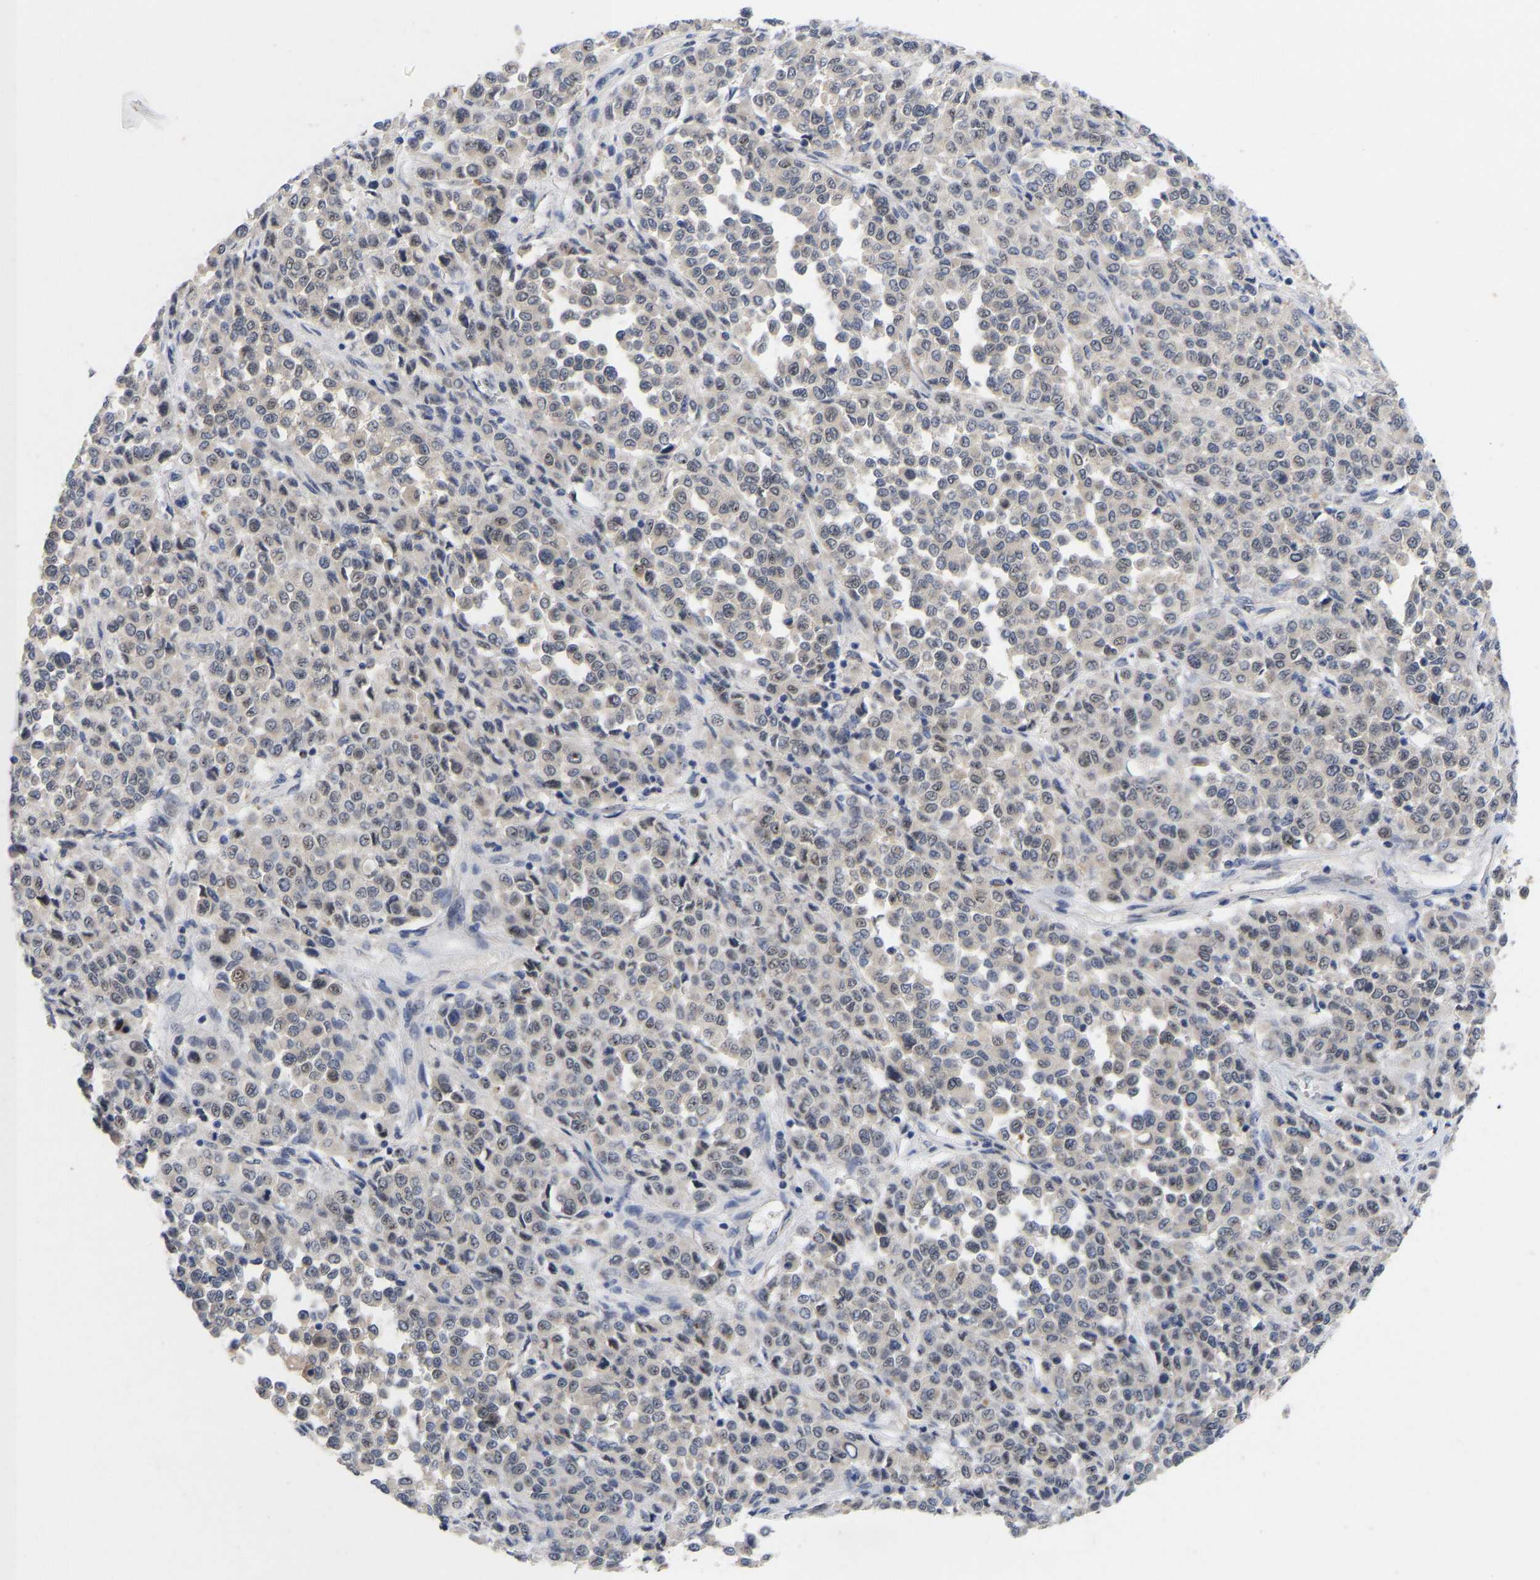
{"staining": {"intensity": "negative", "quantity": "none", "location": "none"}, "tissue": "melanoma", "cell_type": "Tumor cells", "image_type": "cancer", "snomed": [{"axis": "morphology", "description": "Malignant melanoma, Metastatic site"}, {"axis": "topography", "description": "Pancreas"}], "caption": "Tumor cells show no significant protein staining in malignant melanoma (metastatic site).", "gene": "NLE1", "patient": {"sex": "female", "age": 30}}